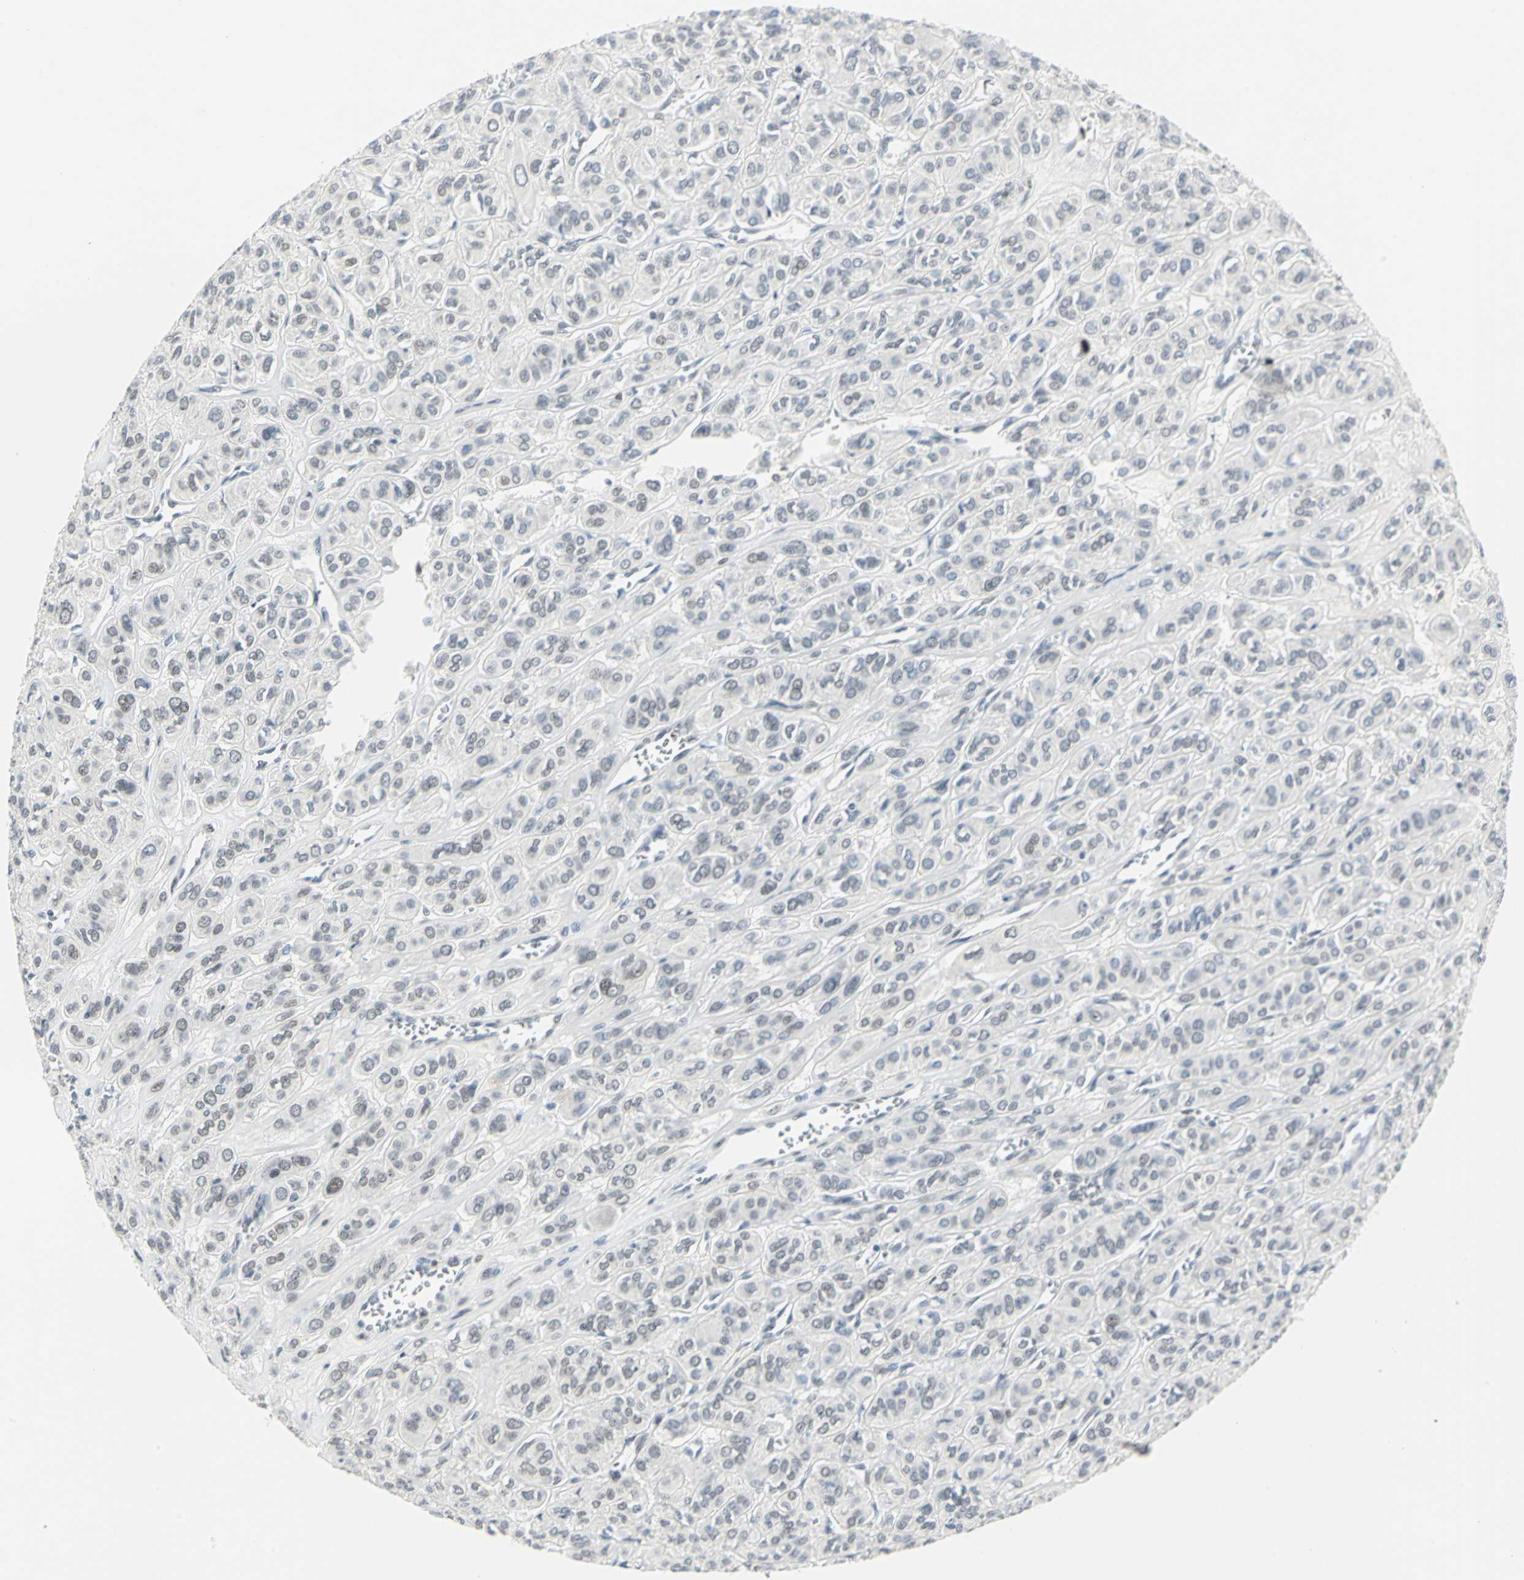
{"staining": {"intensity": "negative", "quantity": "none", "location": "none"}, "tissue": "thyroid cancer", "cell_type": "Tumor cells", "image_type": "cancer", "snomed": [{"axis": "morphology", "description": "Follicular adenoma carcinoma, NOS"}, {"axis": "topography", "description": "Thyroid gland"}], "caption": "Tumor cells show no significant positivity in follicular adenoma carcinoma (thyroid).", "gene": "MEIS2", "patient": {"sex": "female", "age": 71}}